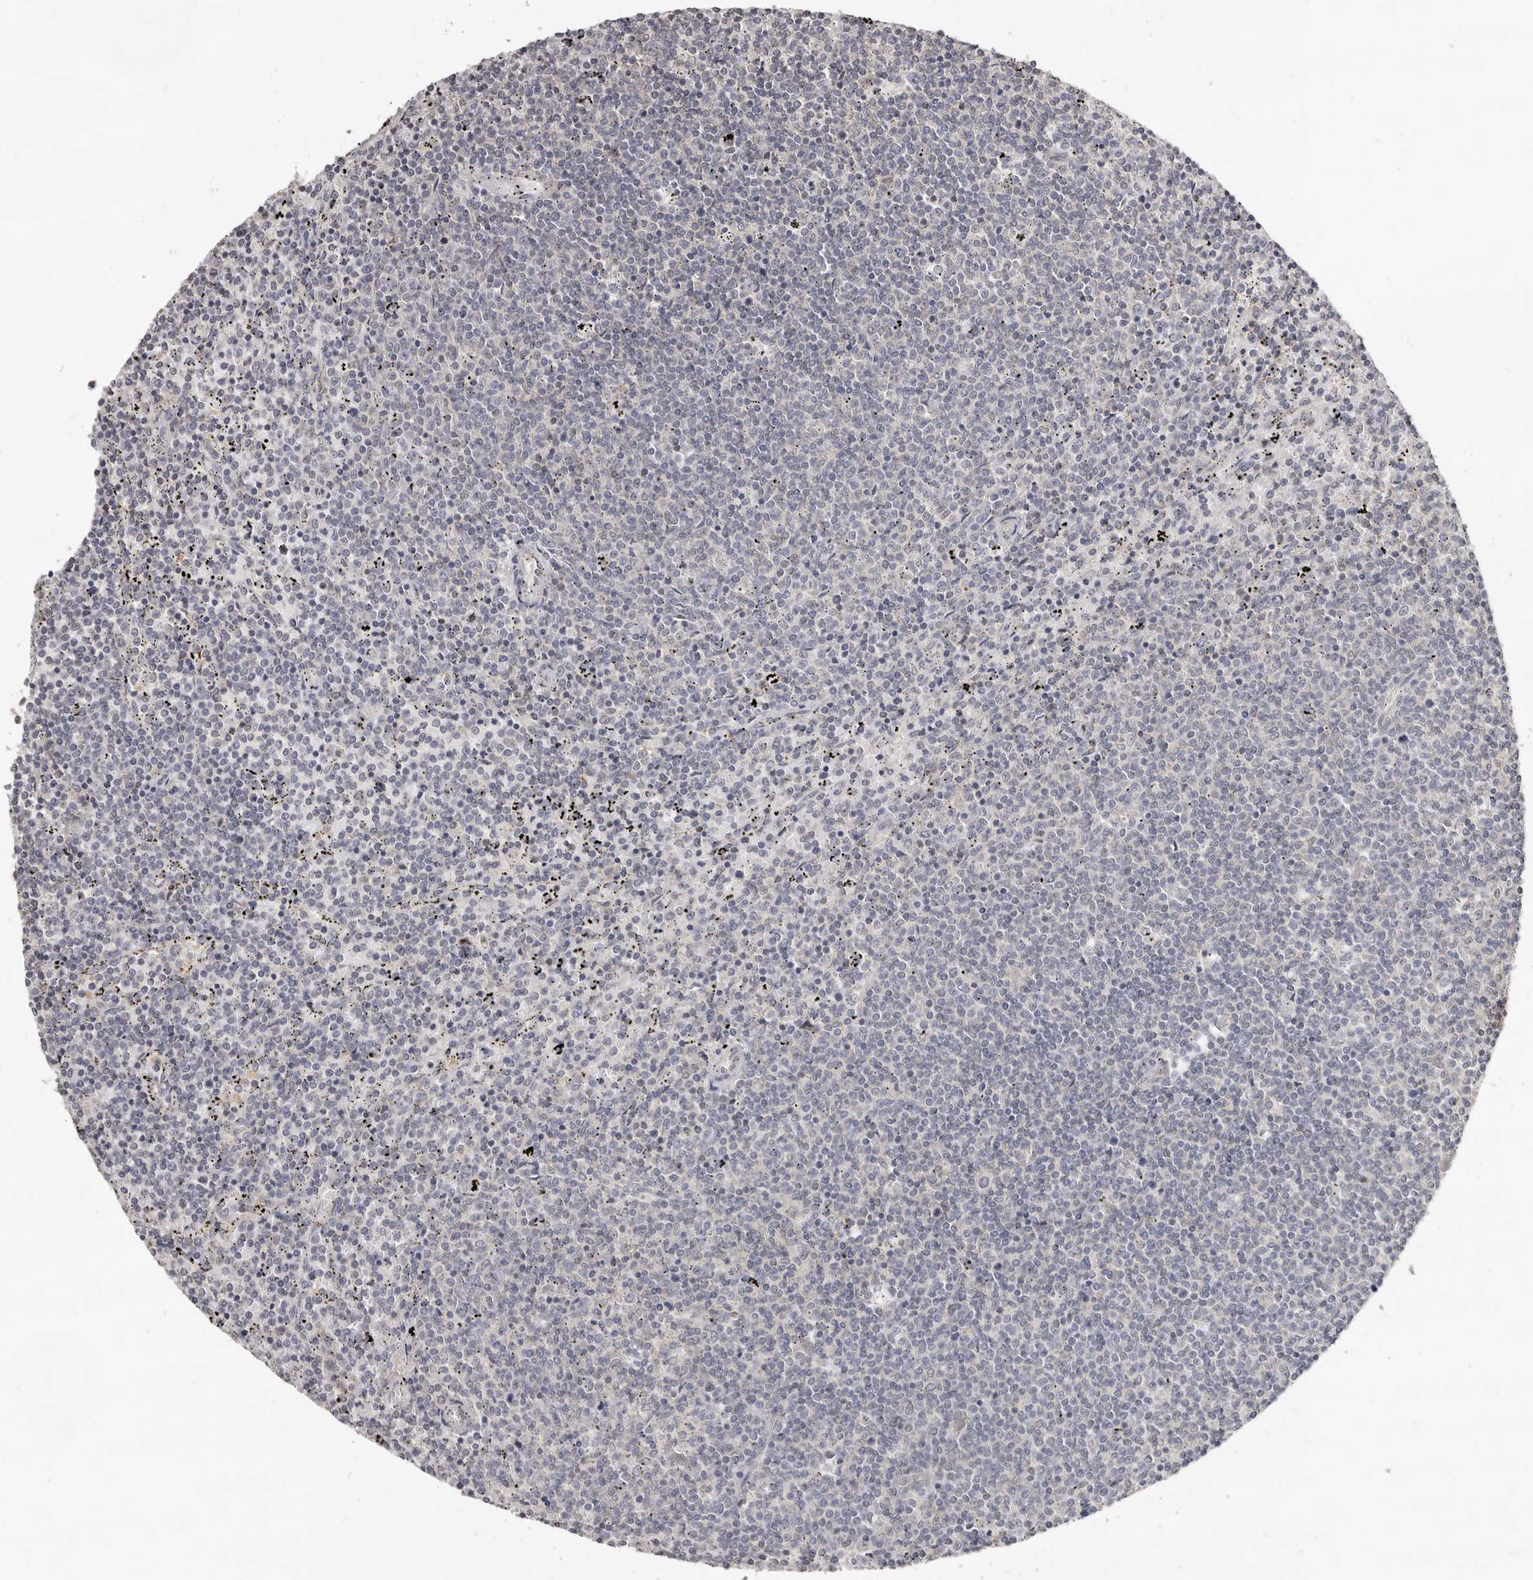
{"staining": {"intensity": "negative", "quantity": "none", "location": "none"}, "tissue": "lymphoma", "cell_type": "Tumor cells", "image_type": "cancer", "snomed": [{"axis": "morphology", "description": "Malignant lymphoma, non-Hodgkin's type, Low grade"}, {"axis": "topography", "description": "Spleen"}], "caption": "The immunohistochemistry (IHC) photomicrograph has no significant positivity in tumor cells of malignant lymphoma, non-Hodgkin's type (low-grade) tissue.", "gene": "LINGO2", "patient": {"sex": "female", "age": 50}}